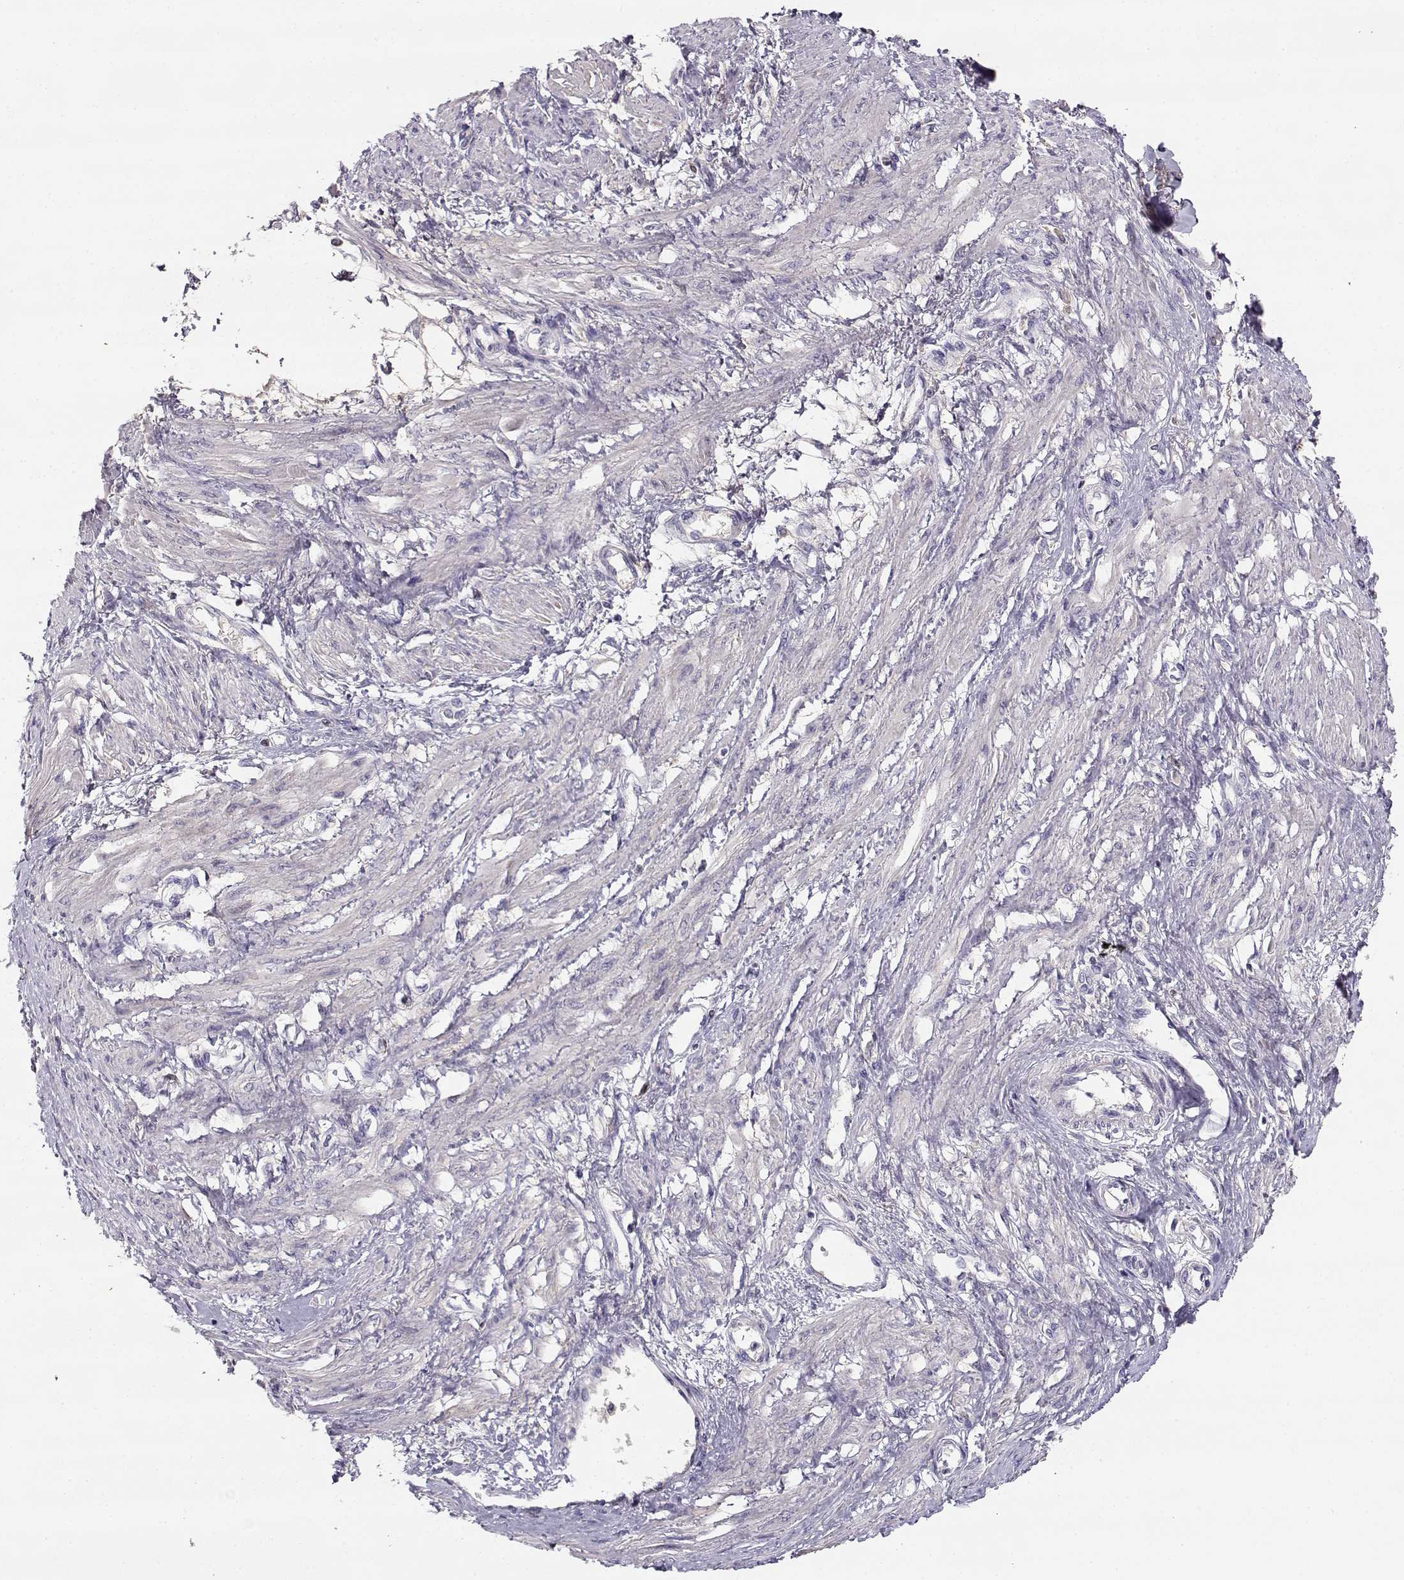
{"staining": {"intensity": "negative", "quantity": "none", "location": "none"}, "tissue": "smooth muscle", "cell_type": "Smooth muscle cells", "image_type": "normal", "snomed": [{"axis": "morphology", "description": "Normal tissue, NOS"}, {"axis": "topography", "description": "Smooth muscle"}, {"axis": "topography", "description": "Uterus"}], "caption": "A photomicrograph of smooth muscle stained for a protein demonstrates no brown staining in smooth muscle cells.", "gene": "SLCO6A1", "patient": {"sex": "female", "age": 39}}